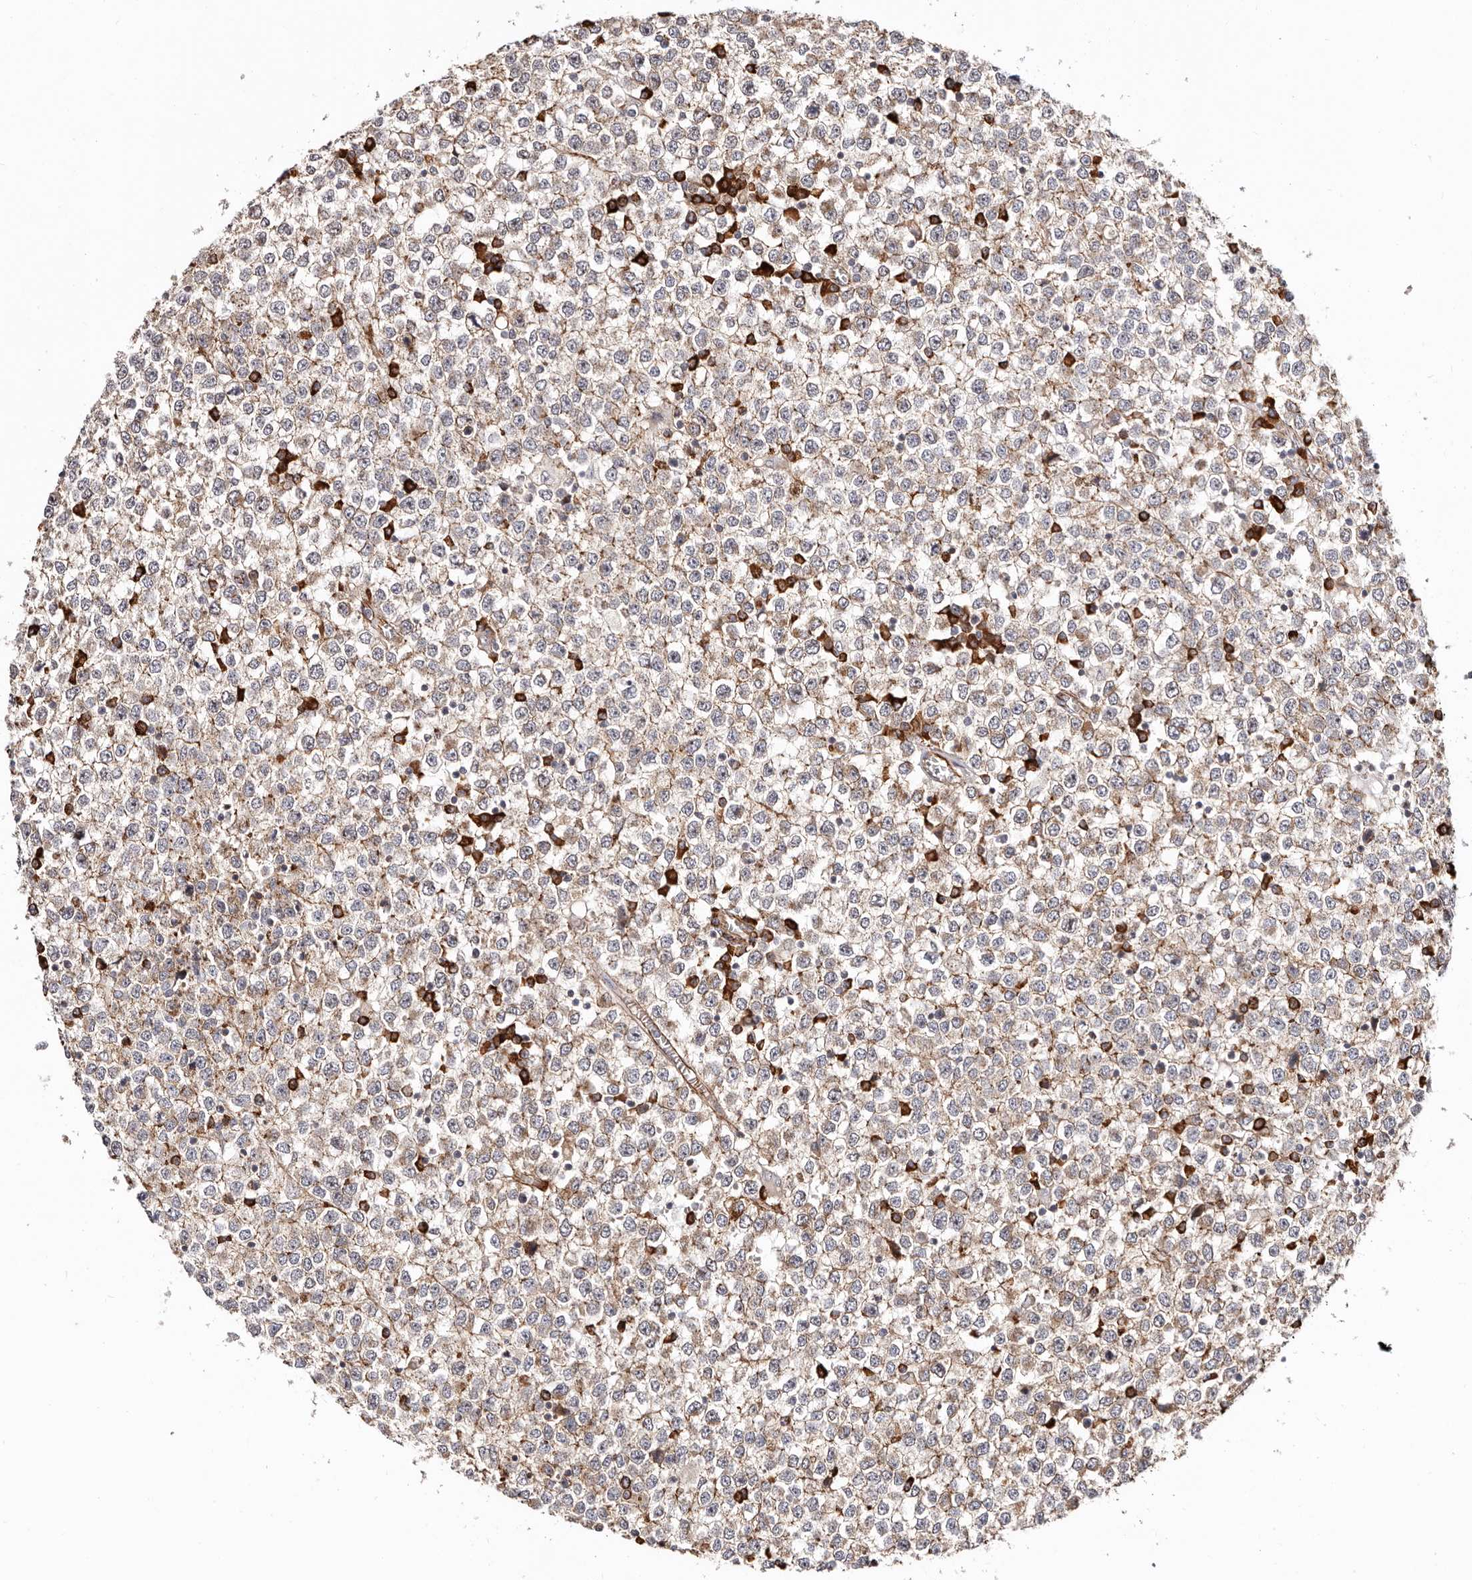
{"staining": {"intensity": "weak", "quantity": ">75%", "location": "cytoplasmic/membranous"}, "tissue": "testis cancer", "cell_type": "Tumor cells", "image_type": "cancer", "snomed": [{"axis": "morphology", "description": "Seminoma, NOS"}, {"axis": "topography", "description": "Testis"}], "caption": "Testis cancer stained with immunohistochemistry (IHC) exhibits weak cytoplasmic/membranous positivity in about >75% of tumor cells.", "gene": "CTNNB1", "patient": {"sex": "male", "age": 65}}